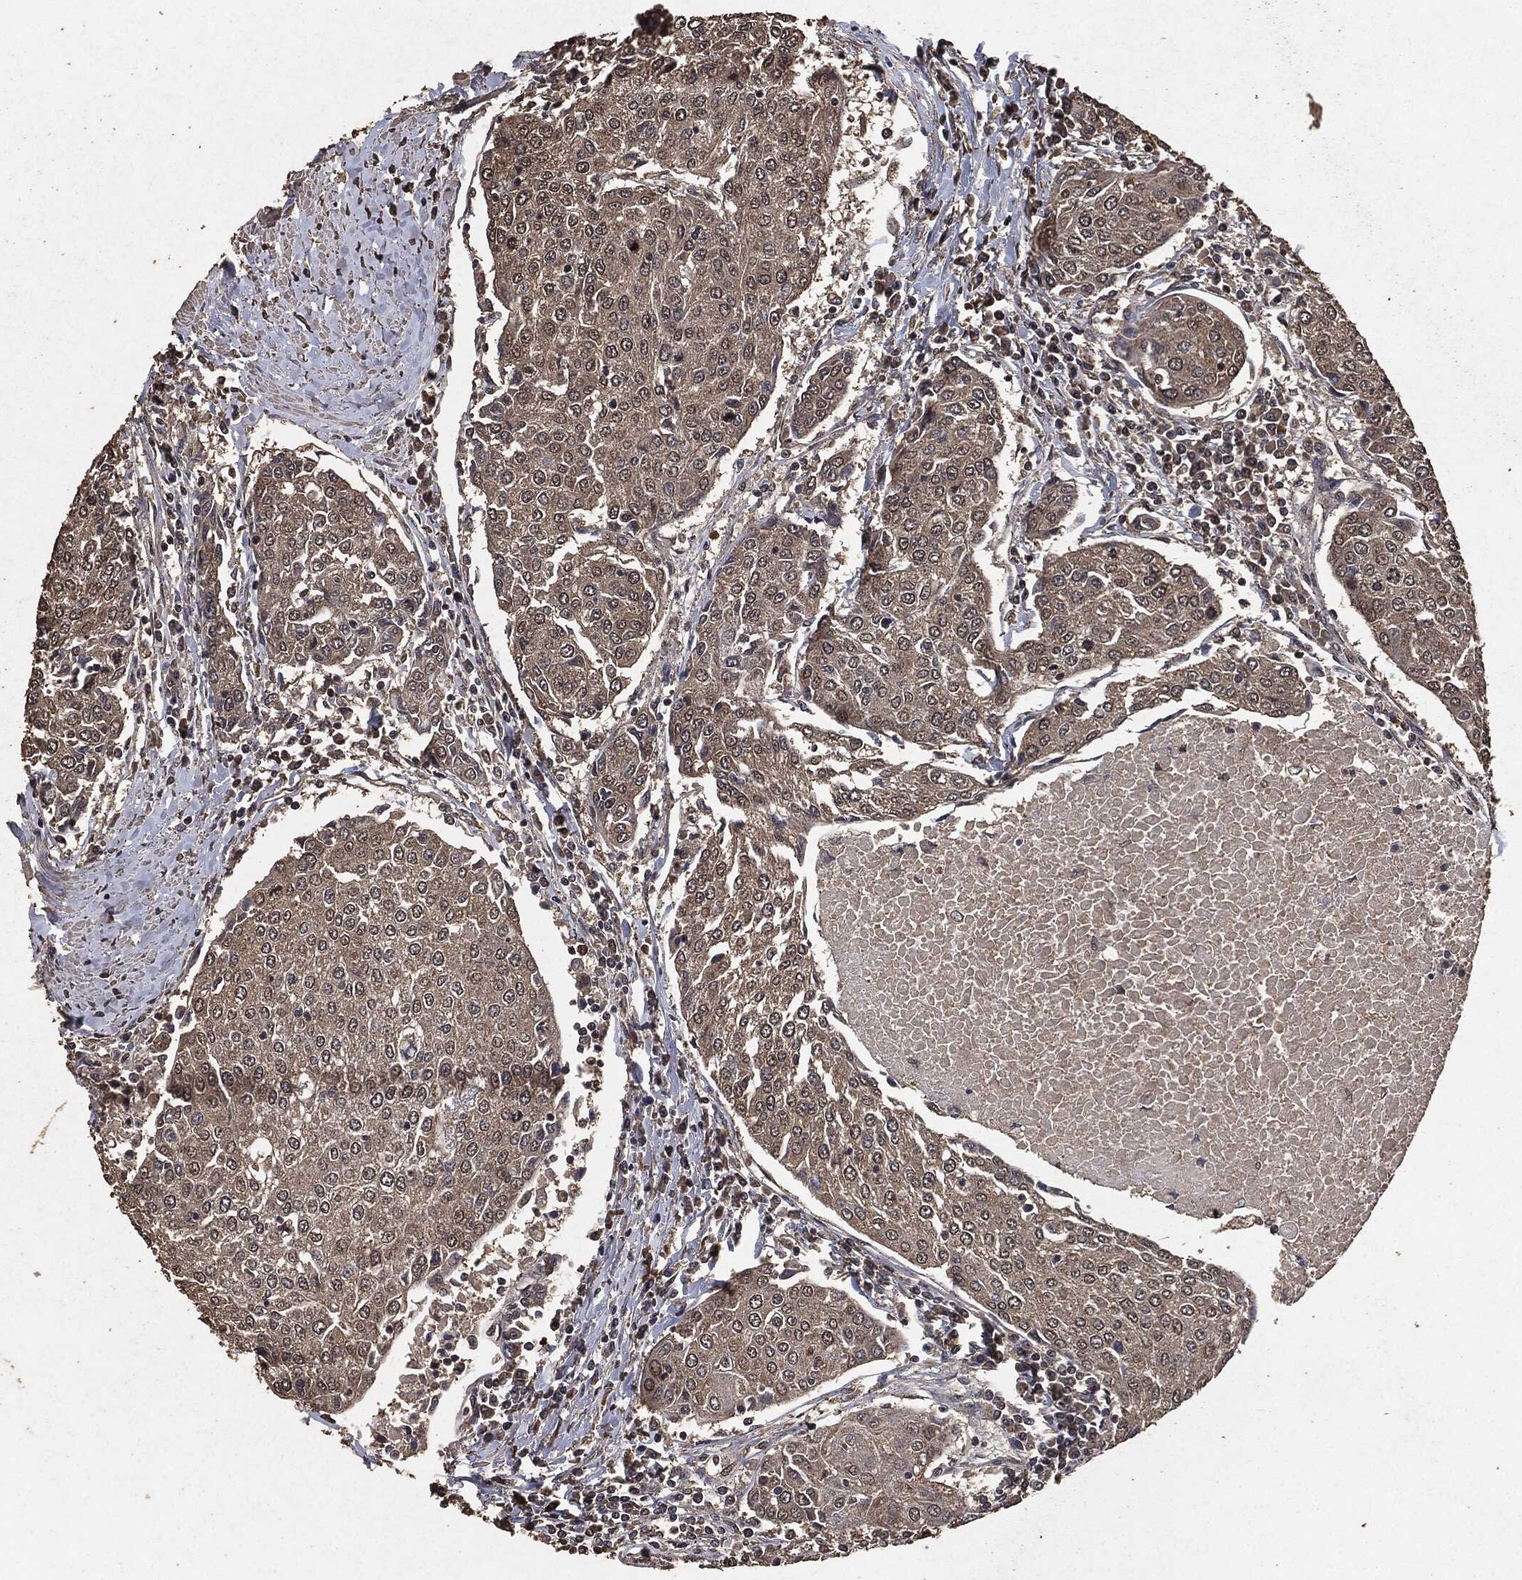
{"staining": {"intensity": "weak", "quantity": ">75%", "location": "cytoplasmic/membranous"}, "tissue": "urothelial cancer", "cell_type": "Tumor cells", "image_type": "cancer", "snomed": [{"axis": "morphology", "description": "Urothelial carcinoma, High grade"}, {"axis": "topography", "description": "Urinary bladder"}], "caption": "There is low levels of weak cytoplasmic/membranous expression in tumor cells of urothelial cancer, as demonstrated by immunohistochemical staining (brown color).", "gene": "AKT1S1", "patient": {"sex": "female", "age": 85}}